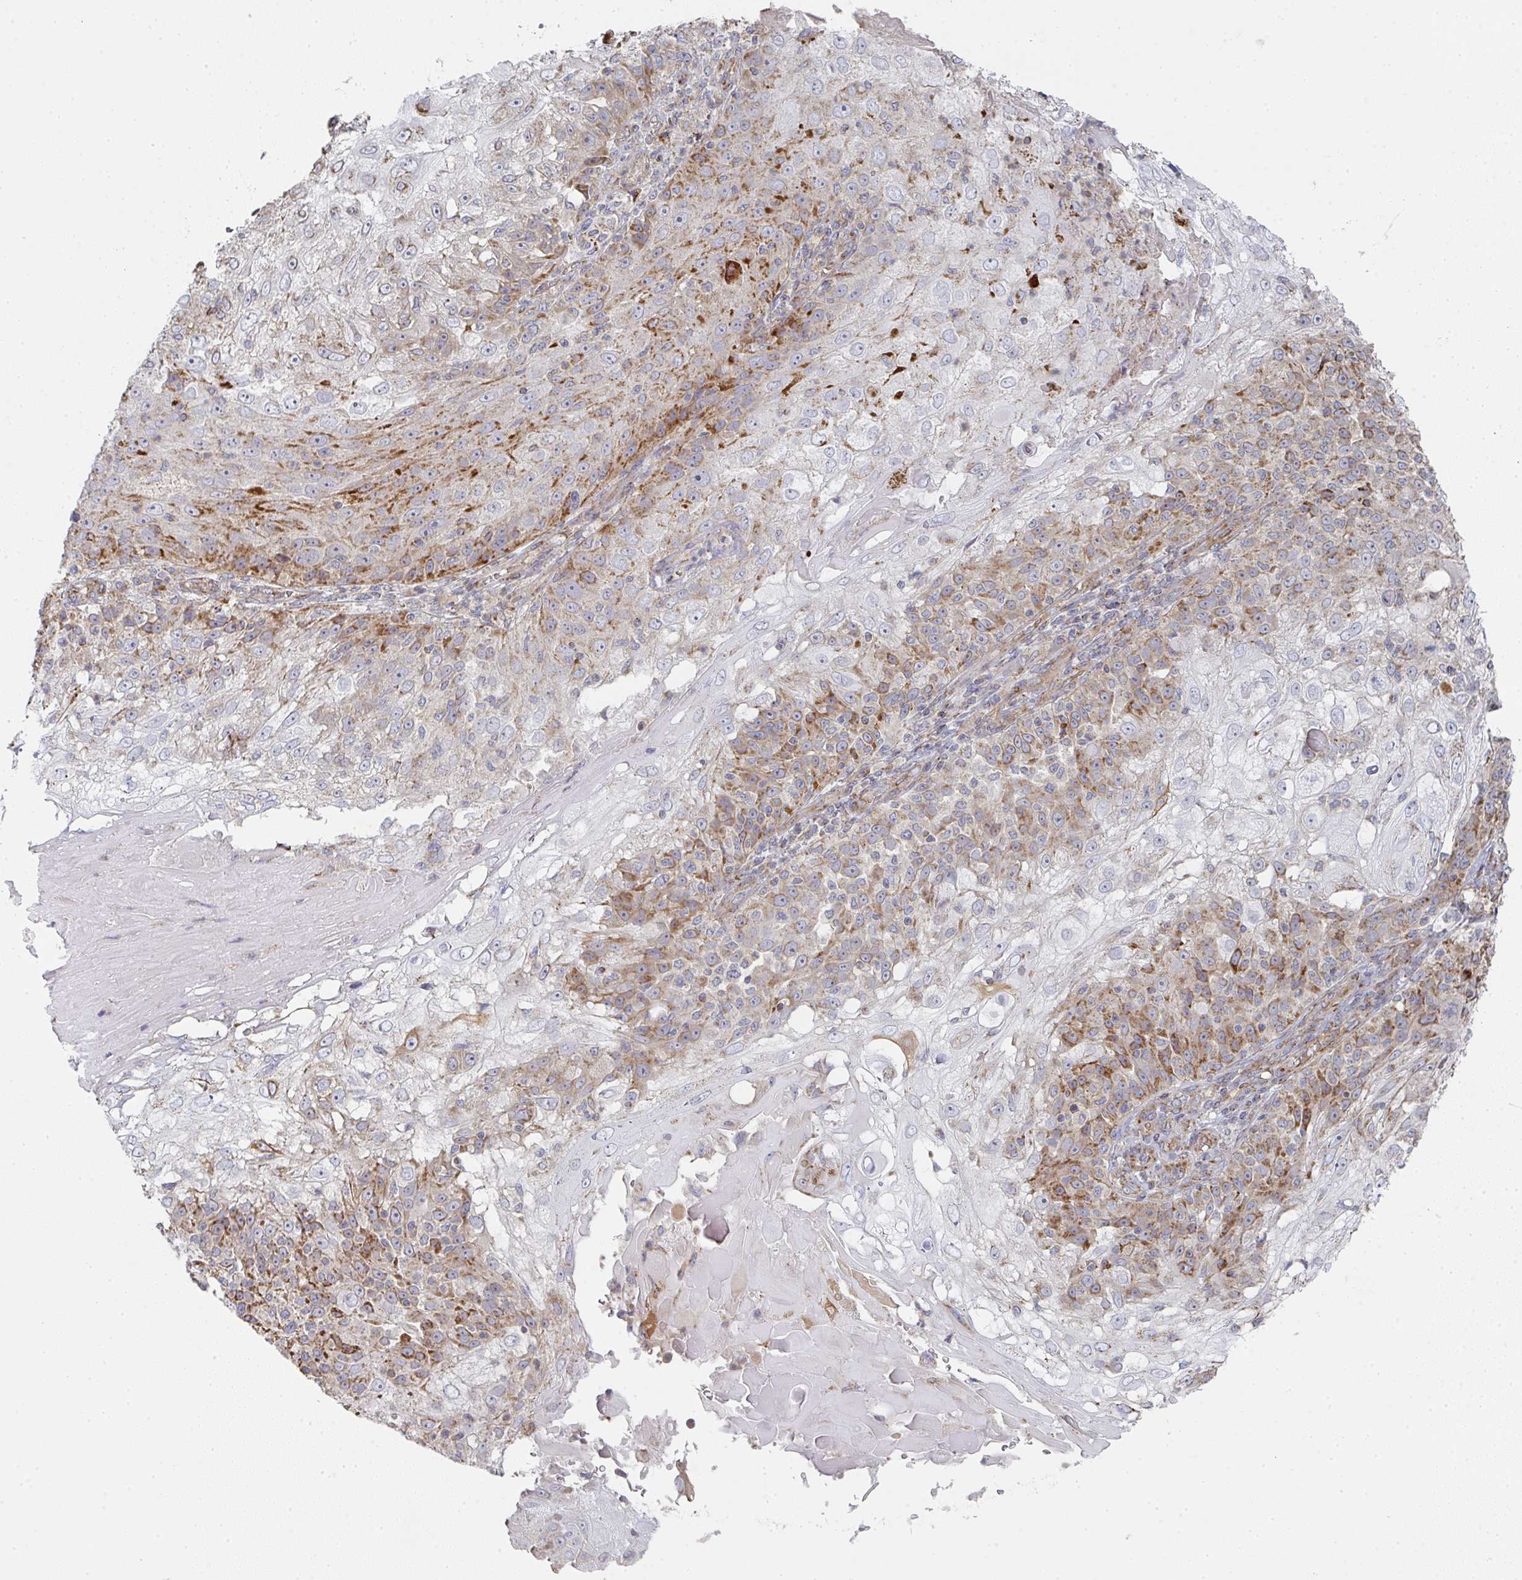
{"staining": {"intensity": "moderate", "quantity": "25%-75%", "location": "cytoplasmic/membranous"}, "tissue": "skin cancer", "cell_type": "Tumor cells", "image_type": "cancer", "snomed": [{"axis": "morphology", "description": "Normal tissue, NOS"}, {"axis": "morphology", "description": "Squamous cell carcinoma, NOS"}, {"axis": "topography", "description": "Skin"}], "caption": "Protein staining reveals moderate cytoplasmic/membranous positivity in approximately 25%-75% of tumor cells in squamous cell carcinoma (skin).", "gene": "ZNF526", "patient": {"sex": "female", "age": 83}}